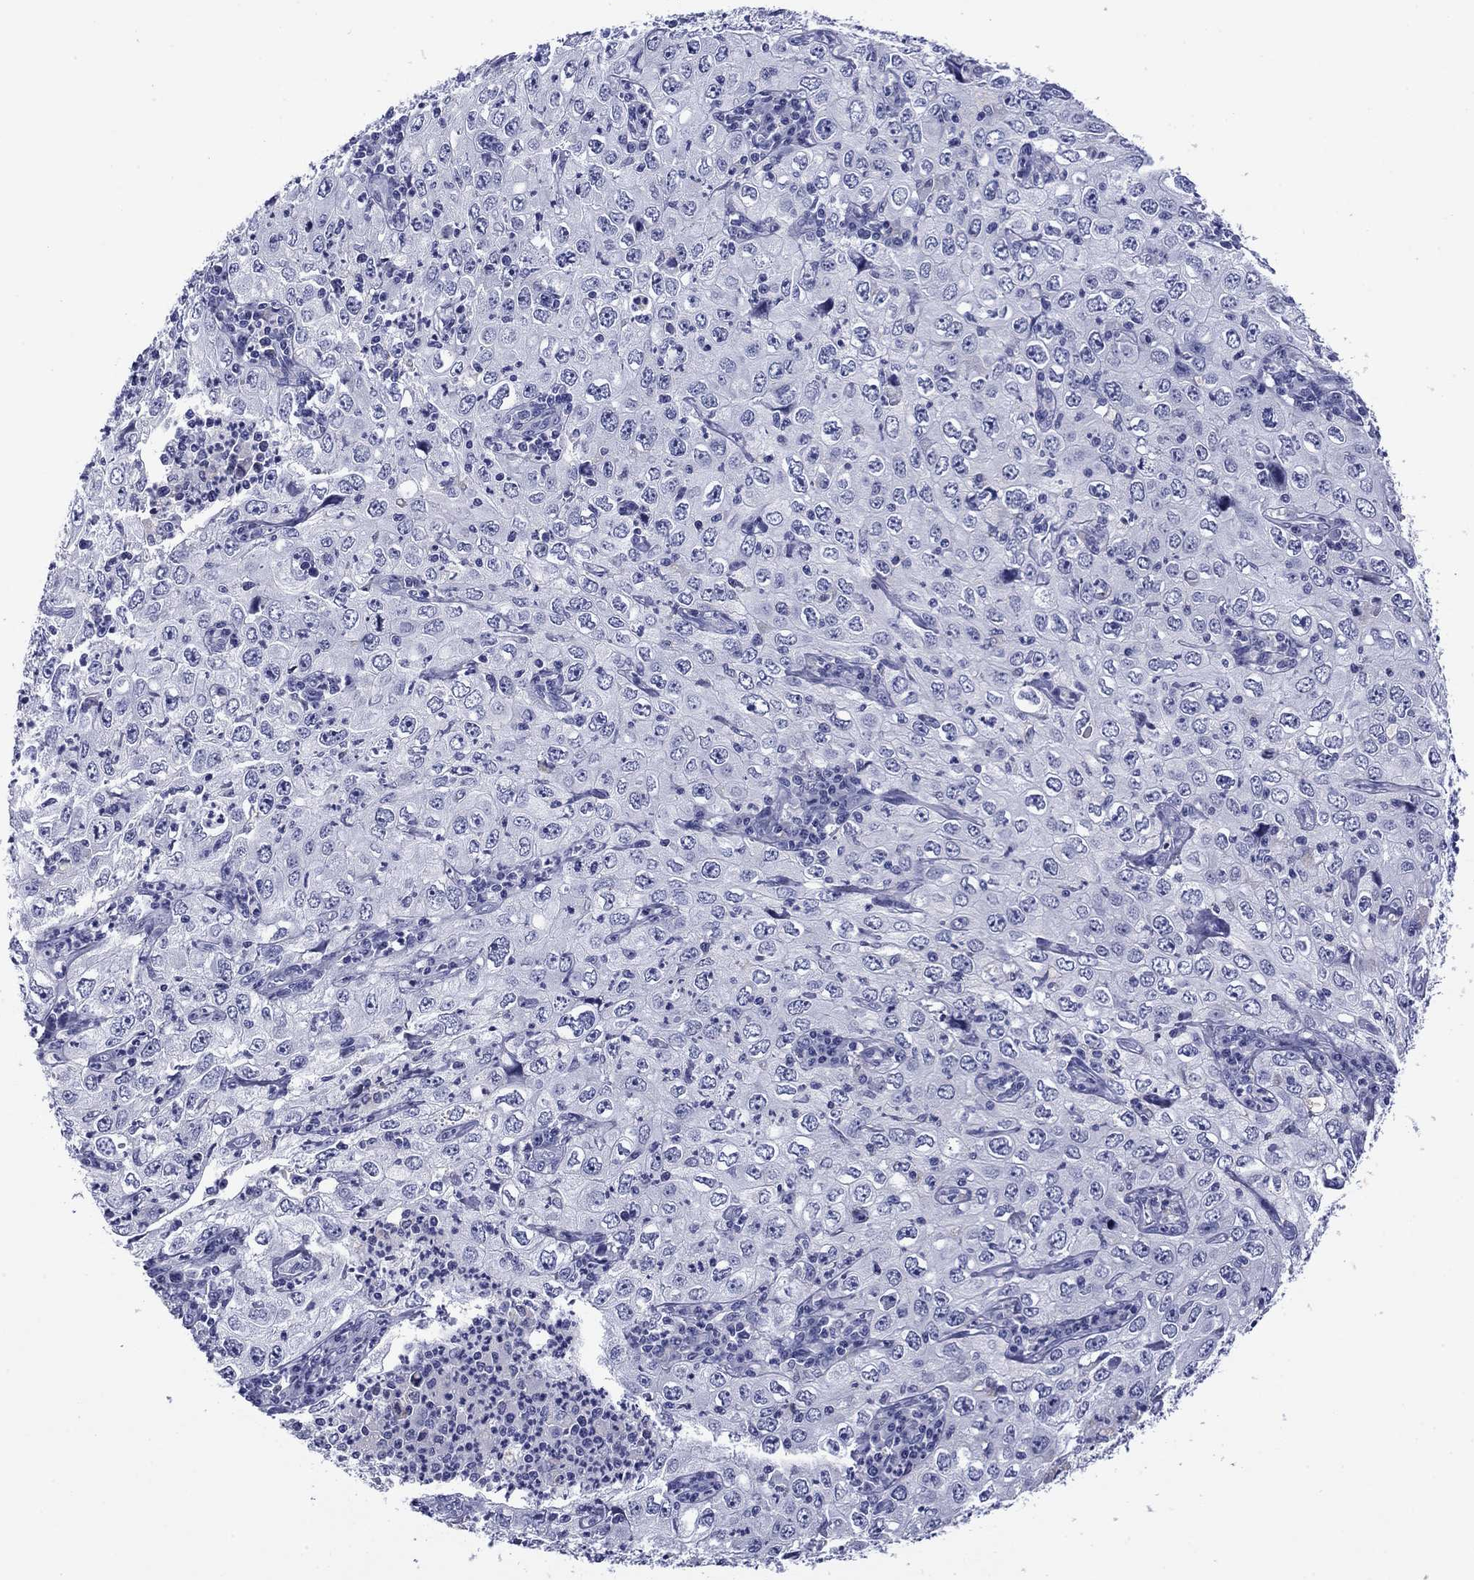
{"staining": {"intensity": "negative", "quantity": "none", "location": "none"}, "tissue": "cervical cancer", "cell_type": "Tumor cells", "image_type": "cancer", "snomed": [{"axis": "morphology", "description": "Squamous cell carcinoma, NOS"}, {"axis": "topography", "description": "Cervix"}], "caption": "Tumor cells show no significant expression in squamous cell carcinoma (cervical). (DAB (3,3'-diaminobenzidine) IHC visualized using brightfield microscopy, high magnification).", "gene": "TCFL5", "patient": {"sex": "female", "age": 24}}